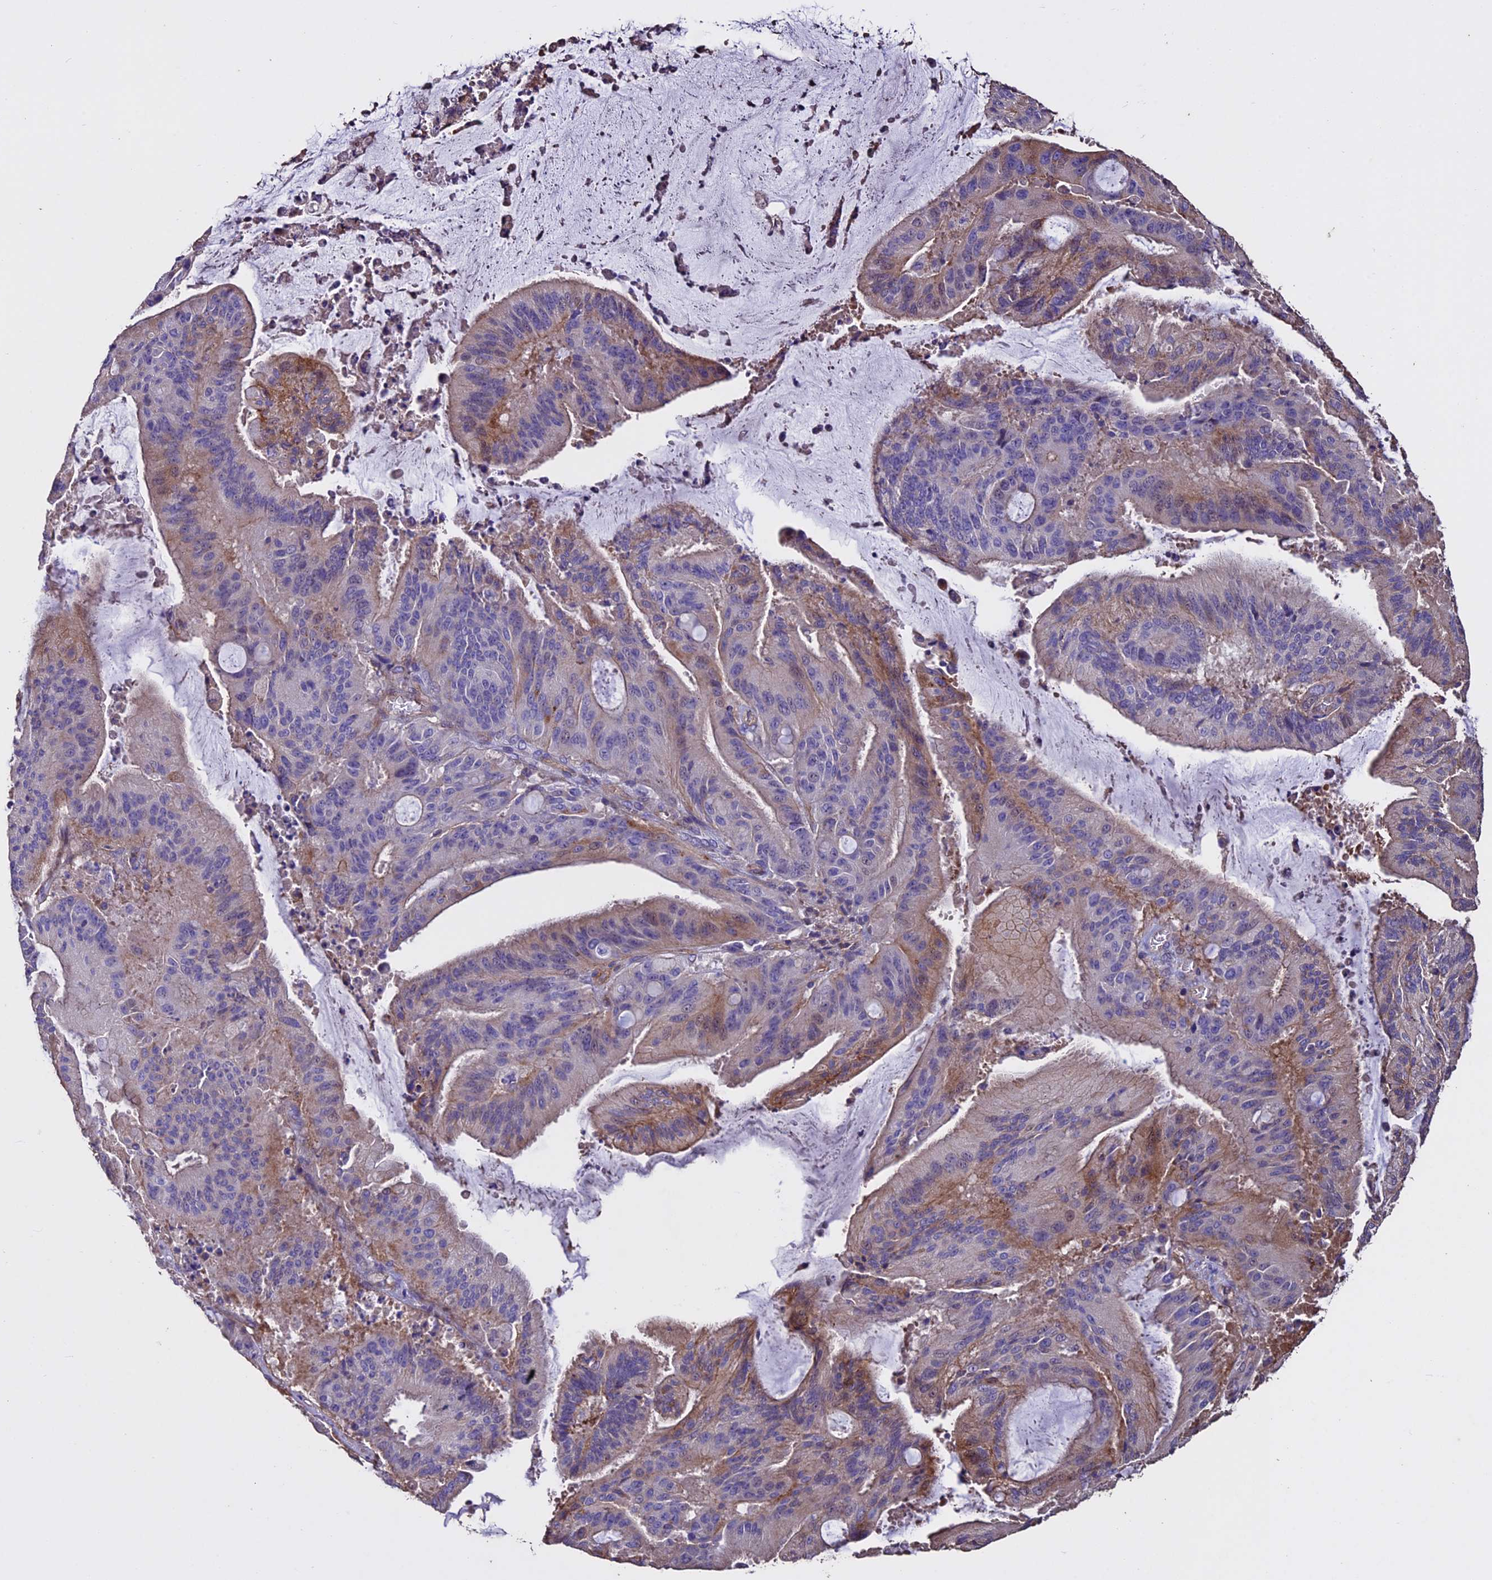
{"staining": {"intensity": "moderate", "quantity": "<25%", "location": "cytoplasmic/membranous"}, "tissue": "liver cancer", "cell_type": "Tumor cells", "image_type": "cancer", "snomed": [{"axis": "morphology", "description": "Normal tissue, NOS"}, {"axis": "morphology", "description": "Cholangiocarcinoma"}, {"axis": "topography", "description": "Liver"}, {"axis": "topography", "description": "Peripheral nerve tissue"}], "caption": "Immunohistochemical staining of cholangiocarcinoma (liver) displays low levels of moderate cytoplasmic/membranous protein staining in about <25% of tumor cells.", "gene": "USB1", "patient": {"sex": "female", "age": 73}}